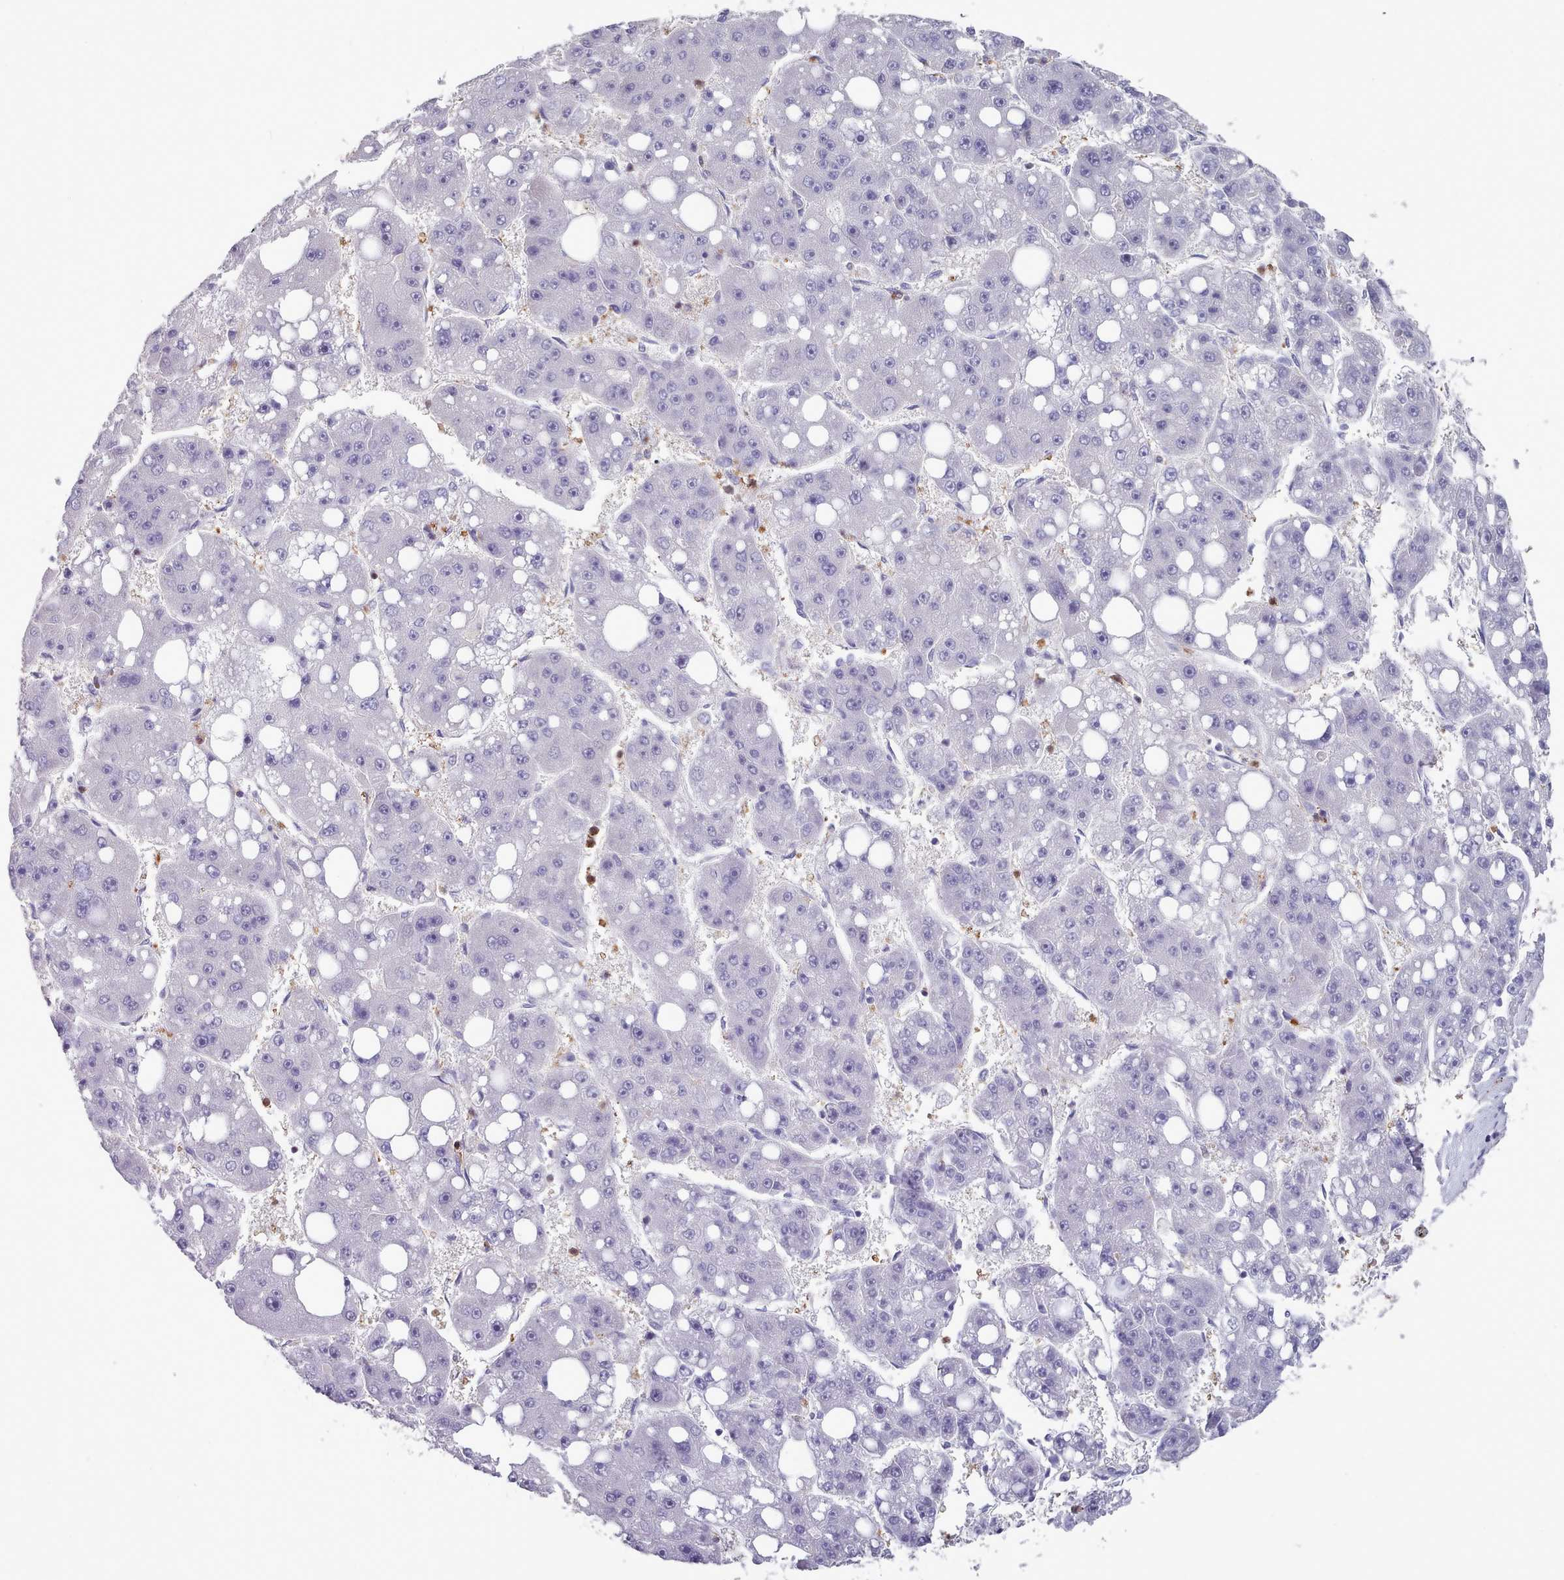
{"staining": {"intensity": "negative", "quantity": "none", "location": "none"}, "tissue": "liver cancer", "cell_type": "Tumor cells", "image_type": "cancer", "snomed": [{"axis": "morphology", "description": "Carcinoma, Hepatocellular, NOS"}, {"axis": "topography", "description": "Liver"}], "caption": "The photomicrograph exhibits no significant expression in tumor cells of liver cancer (hepatocellular carcinoma). Brightfield microscopy of IHC stained with DAB (brown) and hematoxylin (blue), captured at high magnification.", "gene": "RAC2", "patient": {"sex": "female", "age": 61}}